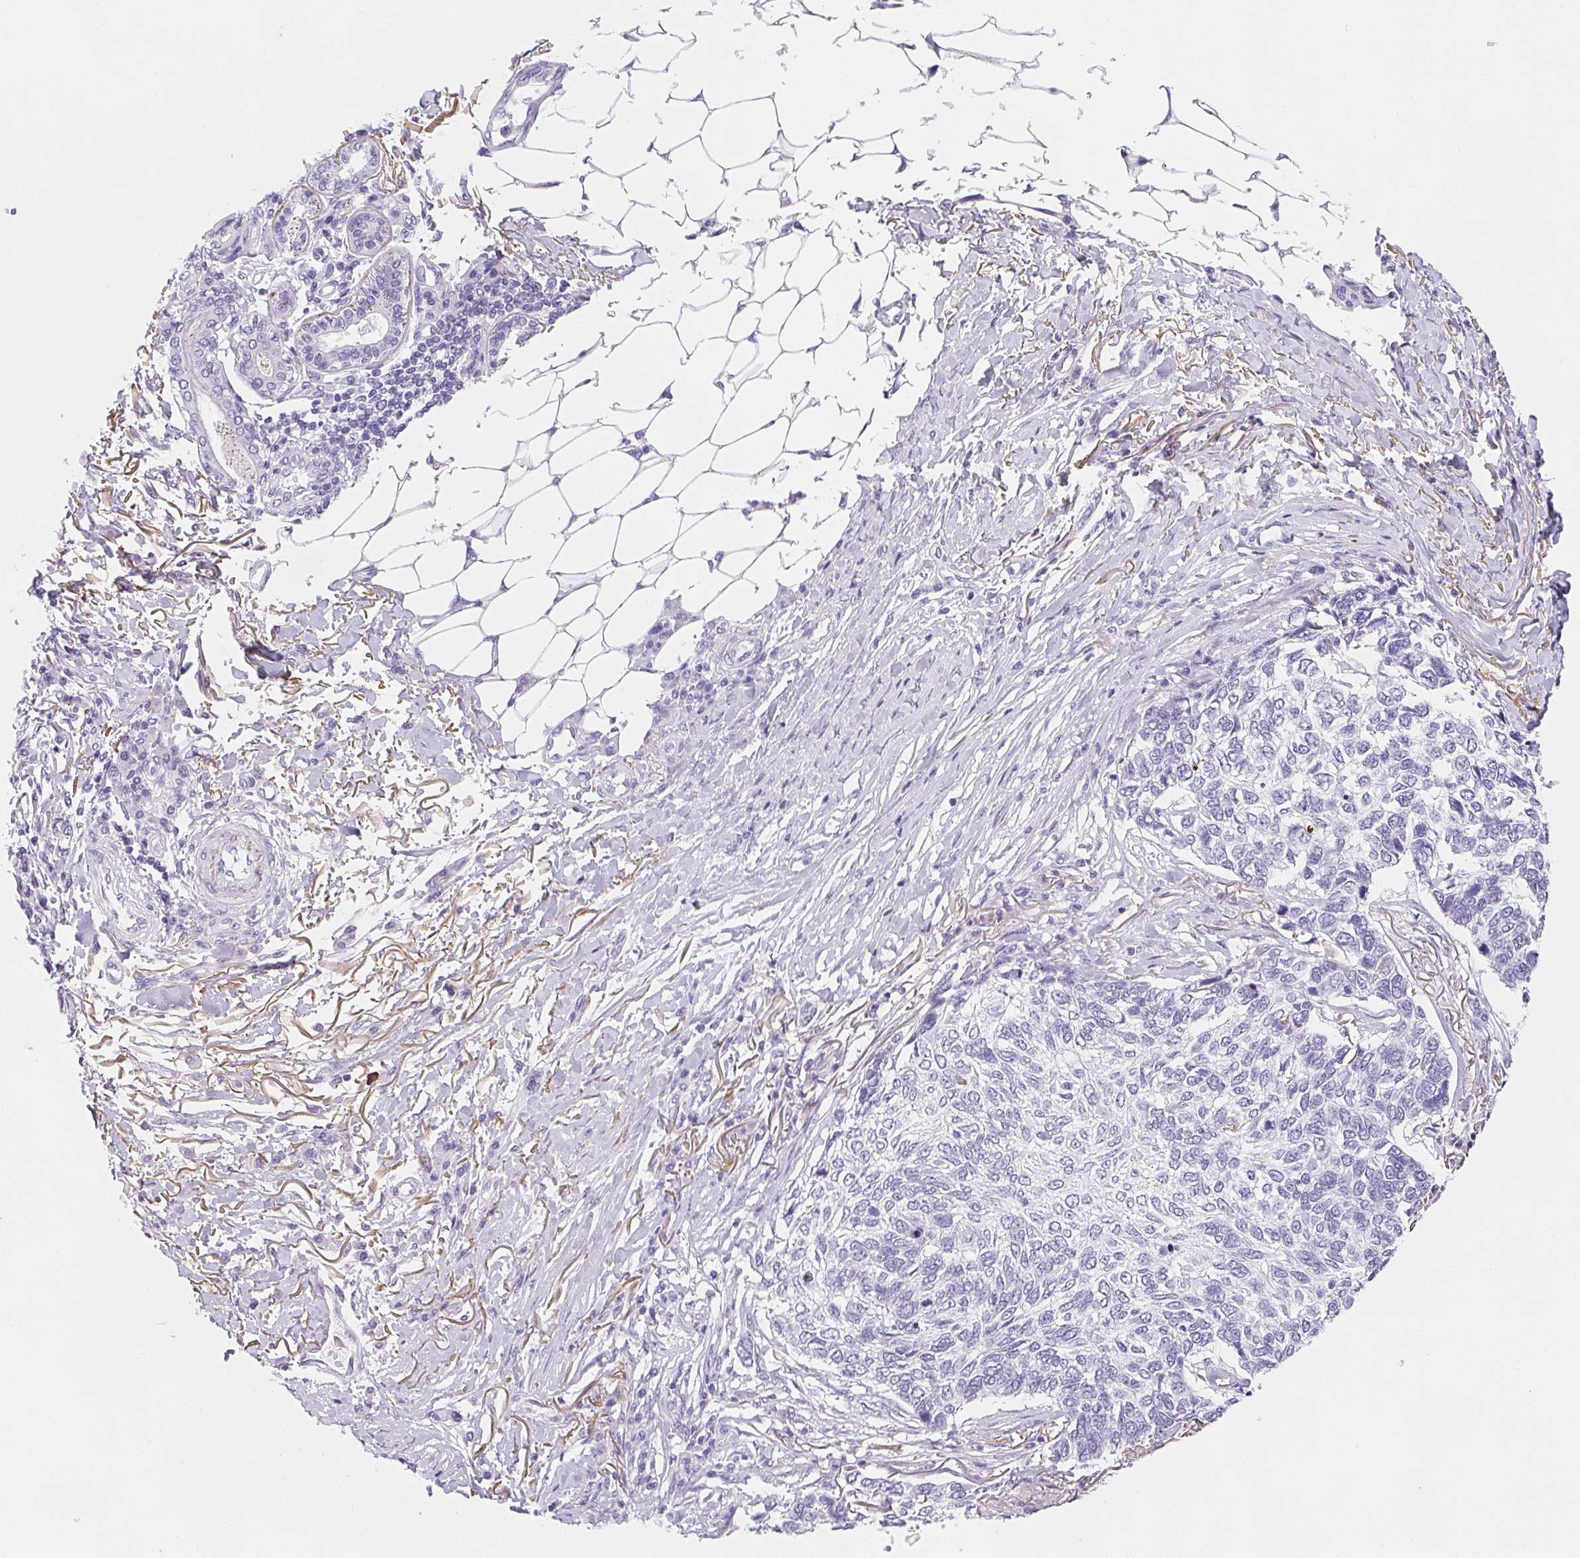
{"staining": {"intensity": "negative", "quantity": "none", "location": "none"}, "tissue": "skin cancer", "cell_type": "Tumor cells", "image_type": "cancer", "snomed": [{"axis": "morphology", "description": "Basal cell carcinoma"}, {"axis": "topography", "description": "Skin"}], "caption": "High power microscopy photomicrograph of an immunohistochemistry micrograph of basal cell carcinoma (skin), revealing no significant staining in tumor cells.", "gene": "VTN", "patient": {"sex": "female", "age": 65}}